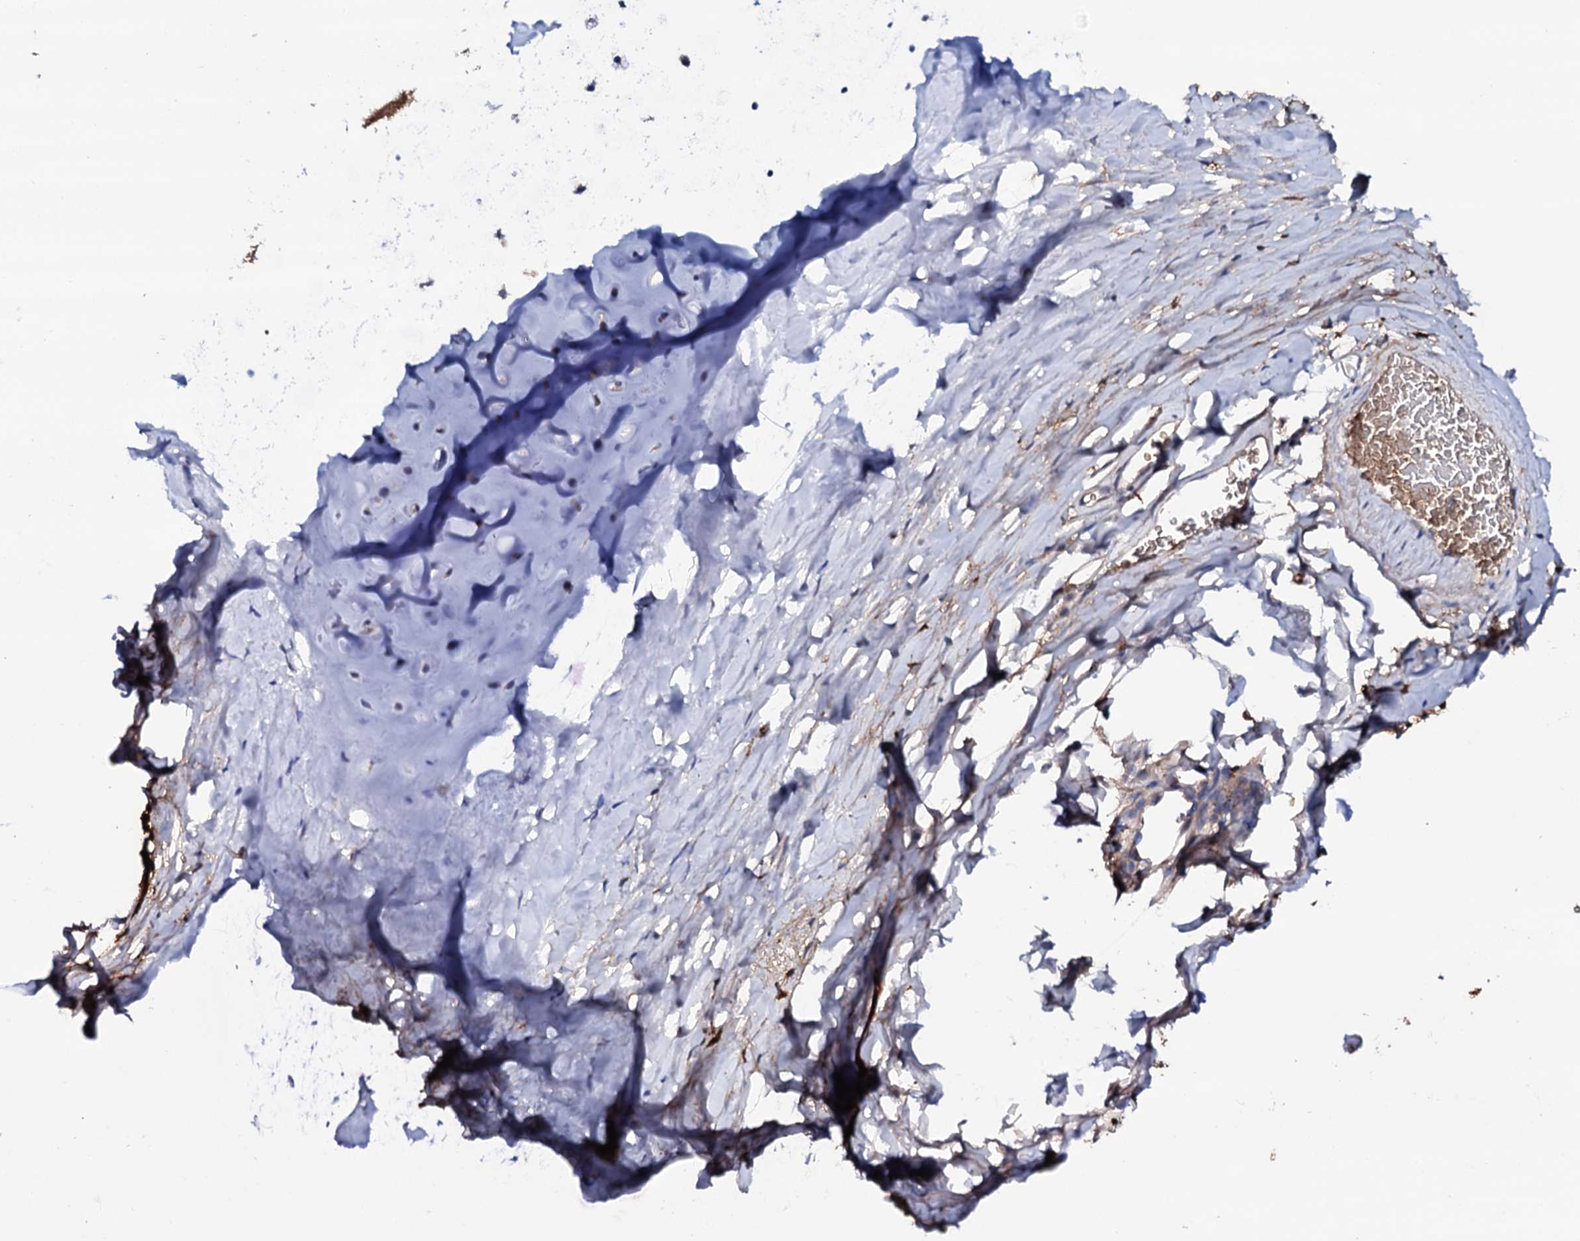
{"staining": {"intensity": "moderate", "quantity": "<25%", "location": "cytoplasmic/membranous"}, "tissue": "adipose tissue", "cell_type": "Adipocytes", "image_type": "normal", "snomed": [{"axis": "morphology", "description": "Normal tissue, NOS"}, {"axis": "topography", "description": "Lymph node"}, {"axis": "topography", "description": "Bronchus"}], "caption": "Protein expression analysis of benign adipose tissue displays moderate cytoplasmic/membranous staining in approximately <25% of adipocytes. (DAB = brown stain, brightfield microscopy at high magnification).", "gene": "TCAF2C", "patient": {"sex": "male", "age": 63}}